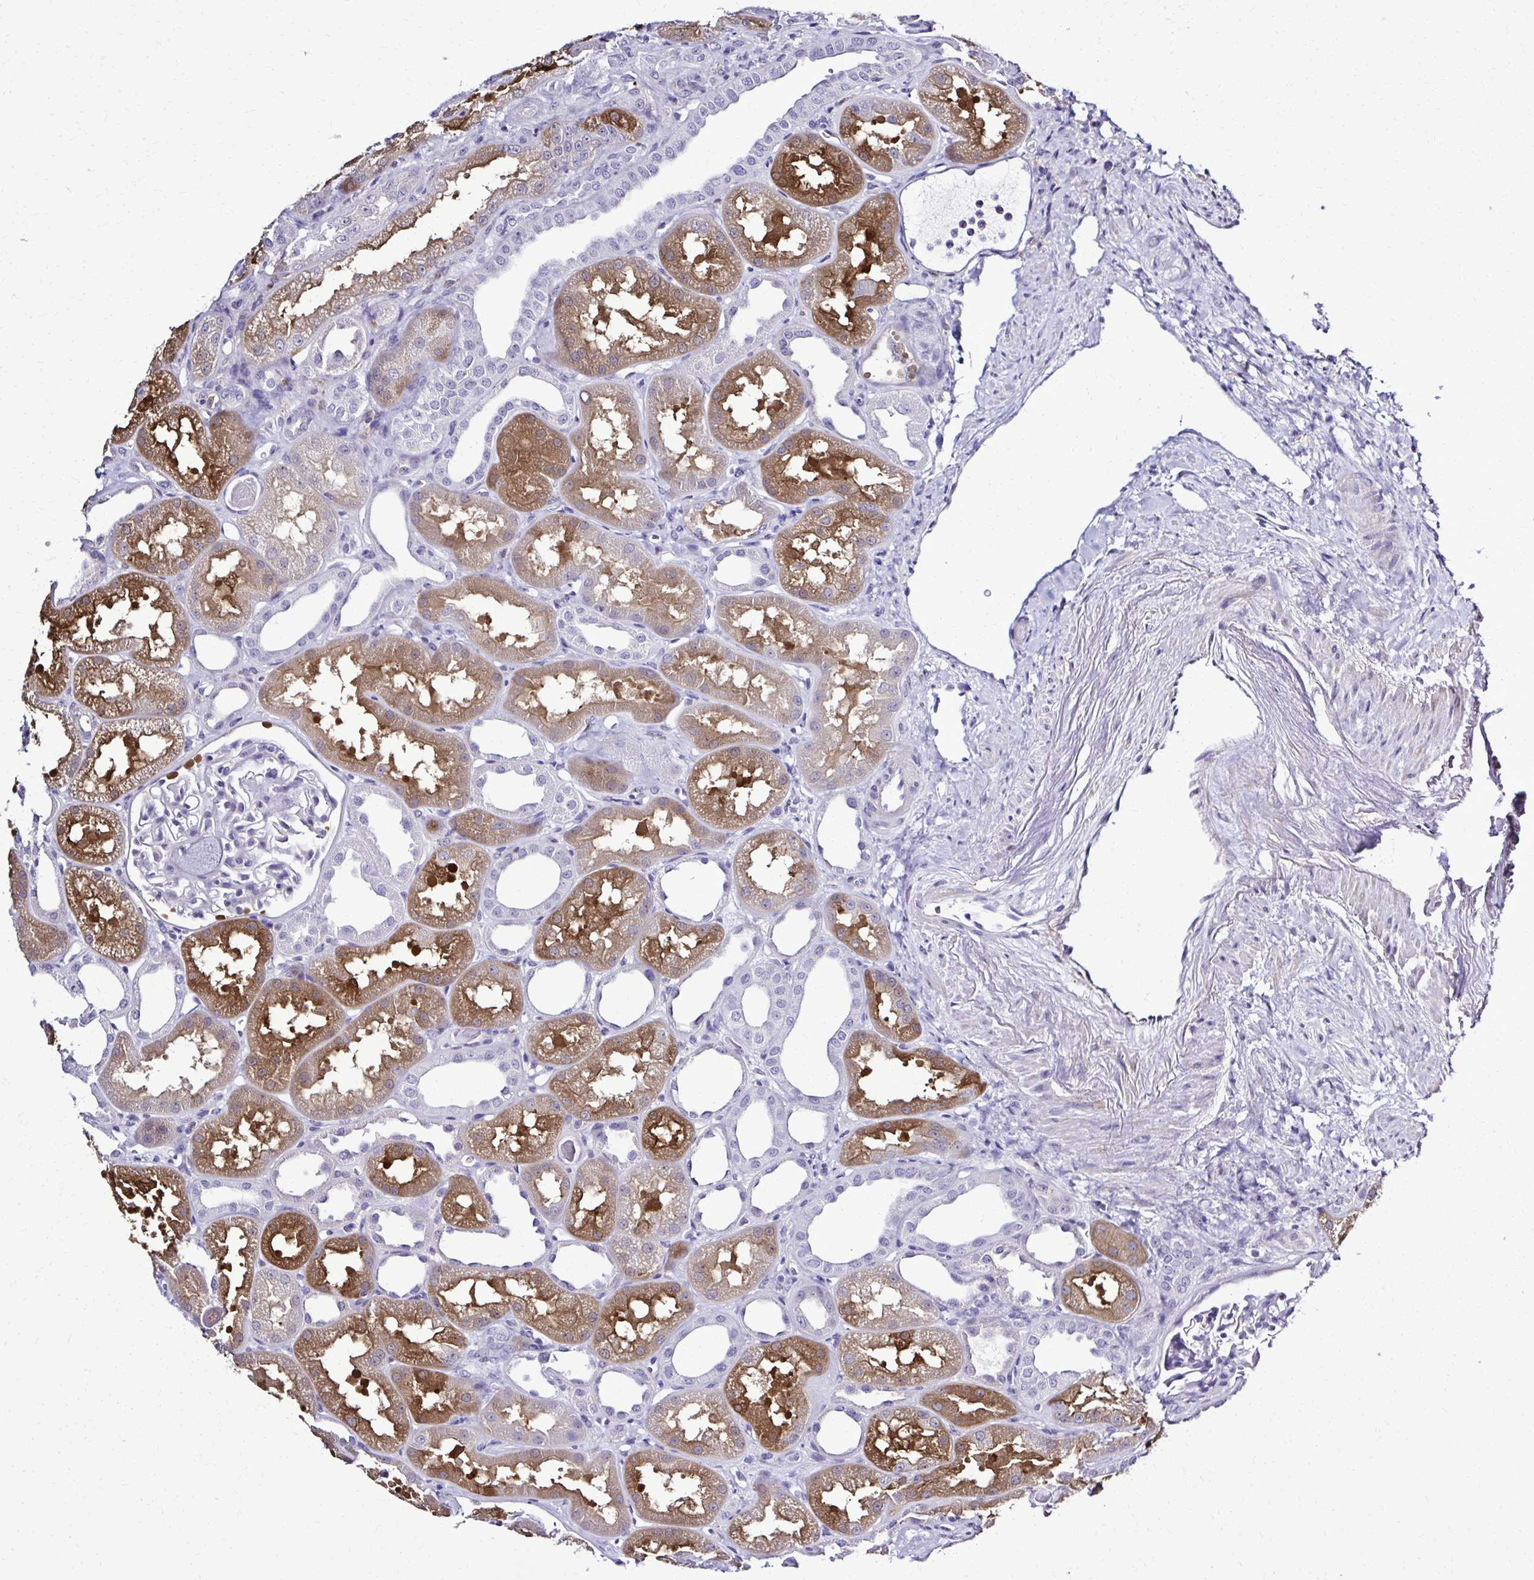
{"staining": {"intensity": "negative", "quantity": "none", "location": "none"}, "tissue": "kidney", "cell_type": "Cells in glomeruli", "image_type": "normal", "snomed": [{"axis": "morphology", "description": "Normal tissue, NOS"}, {"axis": "topography", "description": "Kidney"}], "caption": "Immunohistochemistry image of benign kidney stained for a protein (brown), which shows no staining in cells in glomeruli.", "gene": "RASL11B", "patient": {"sex": "male", "age": 61}}